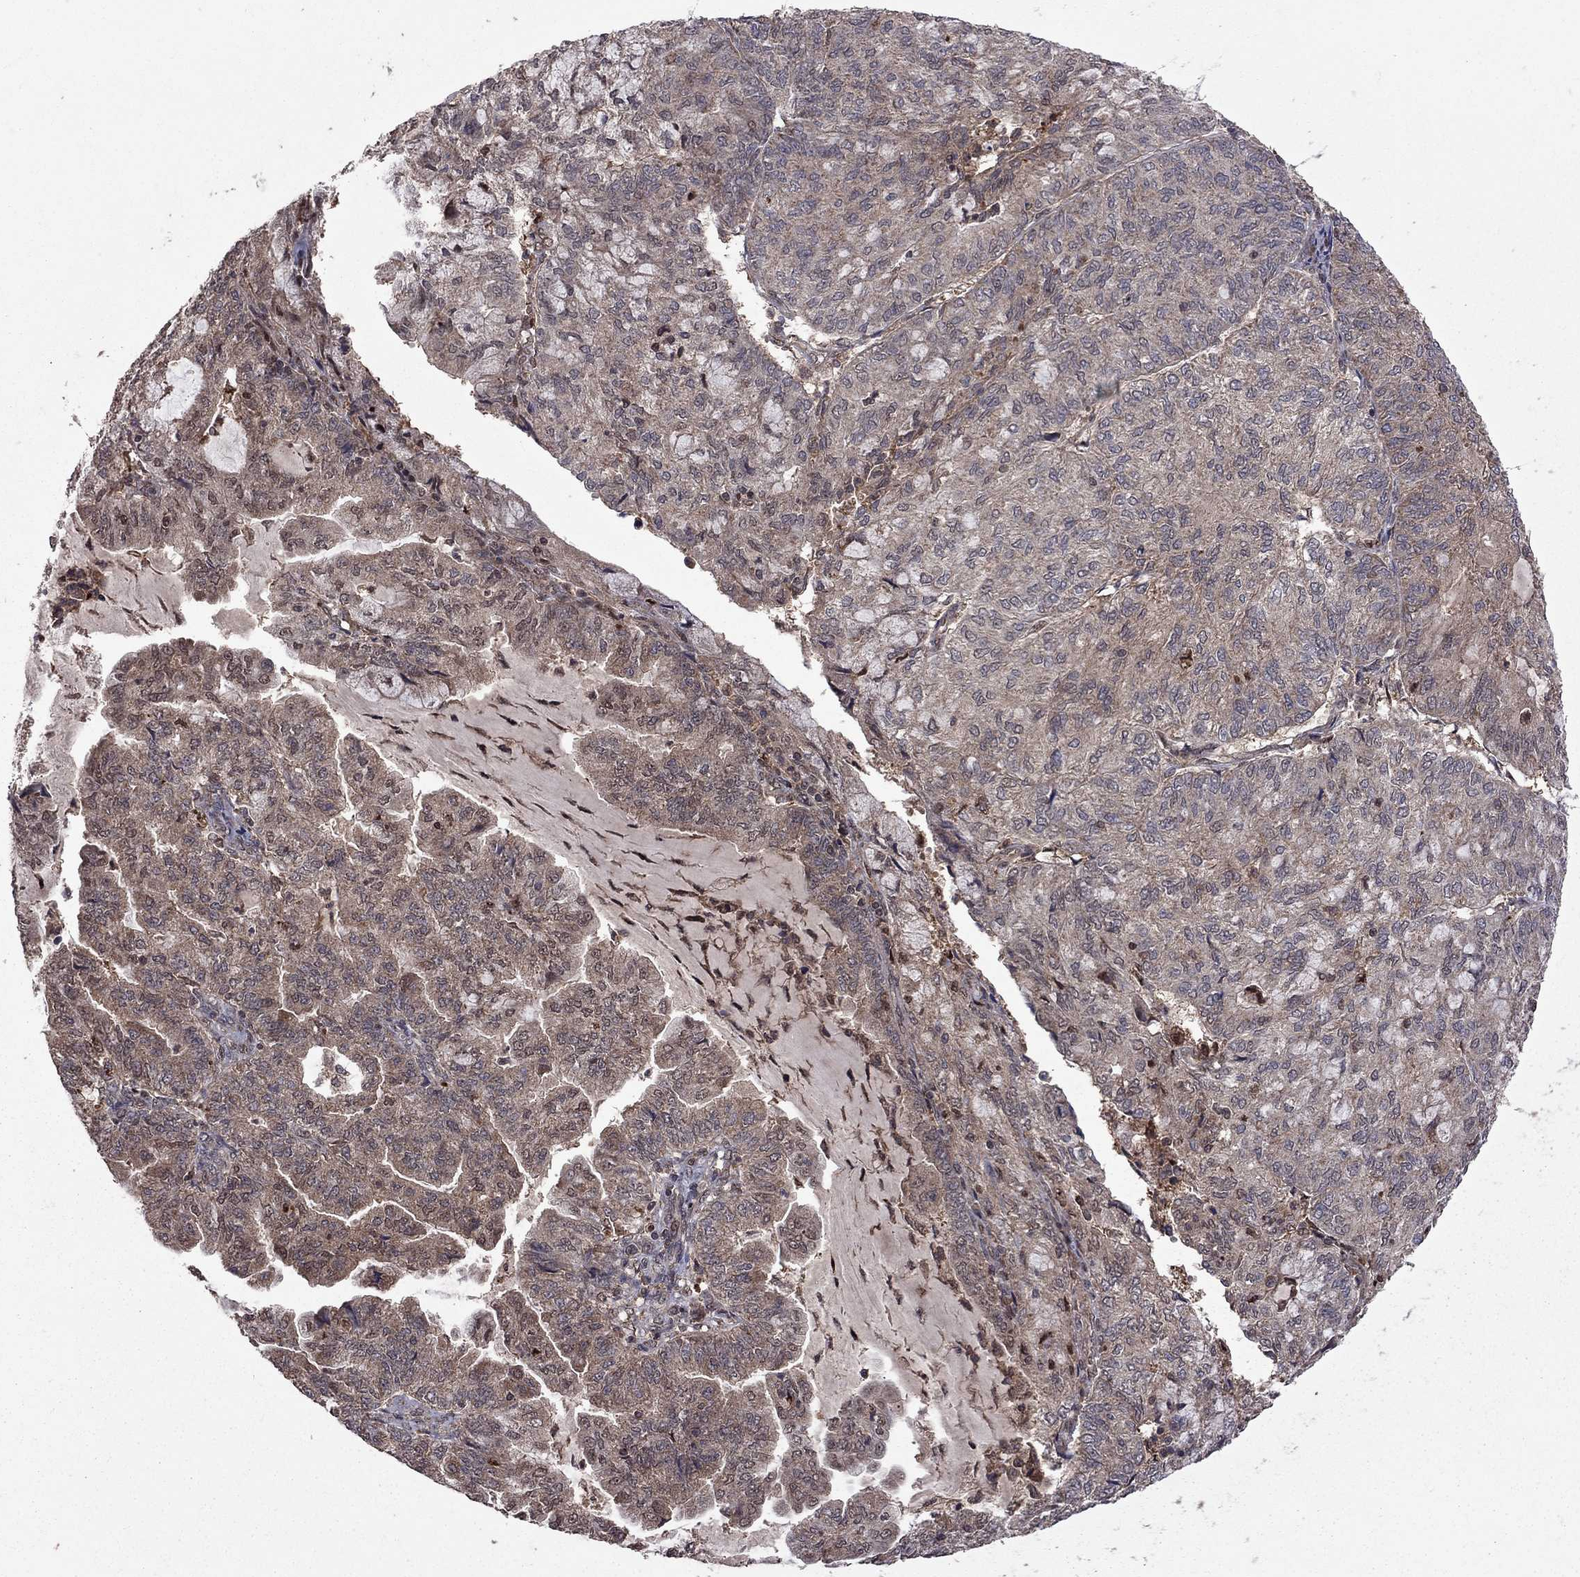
{"staining": {"intensity": "moderate", "quantity": ">75%", "location": "cytoplasmic/membranous"}, "tissue": "endometrial cancer", "cell_type": "Tumor cells", "image_type": "cancer", "snomed": [{"axis": "morphology", "description": "Adenocarcinoma, NOS"}, {"axis": "topography", "description": "Endometrium"}], "caption": "A brown stain labels moderate cytoplasmic/membranous staining of a protein in human endometrial adenocarcinoma tumor cells. The staining is performed using DAB (3,3'-diaminobenzidine) brown chromogen to label protein expression. The nuclei are counter-stained blue using hematoxylin.", "gene": "IPP", "patient": {"sex": "female", "age": 82}}